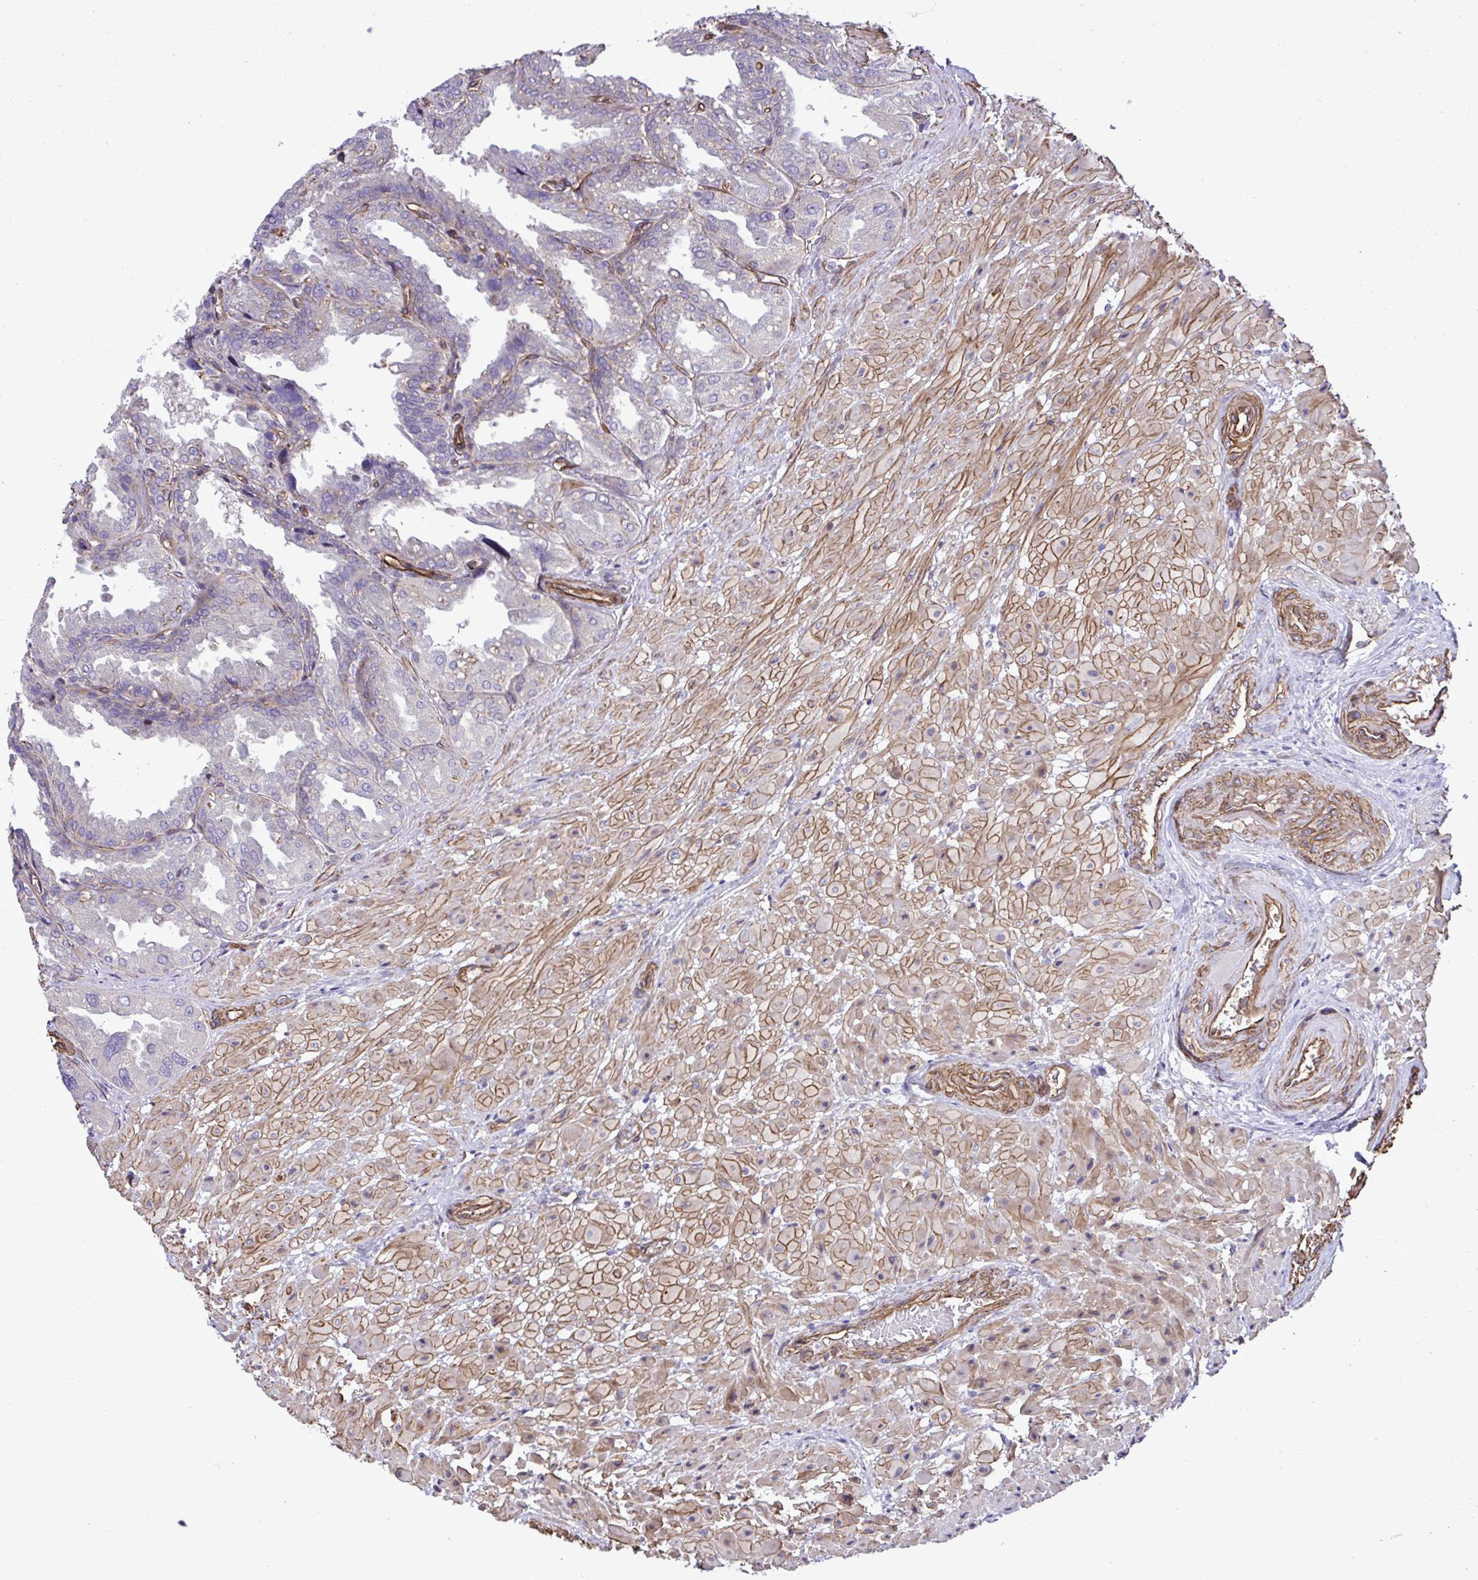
{"staining": {"intensity": "negative", "quantity": "none", "location": "none"}, "tissue": "seminal vesicle", "cell_type": "Glandular cells", "image_type": "normal", "snomed": [{"axis": "morphology", "description": "Normal tissue, NOS"}, {"axis": "topography", "description": "Seminal veicle"}], "caption": "This is an immunohistochemistry micrograph of benign seminal vesicle. There is no staining in glandular cells.", "gene": "TRIM52", "patient": {"sex": "male", "age": 55}}